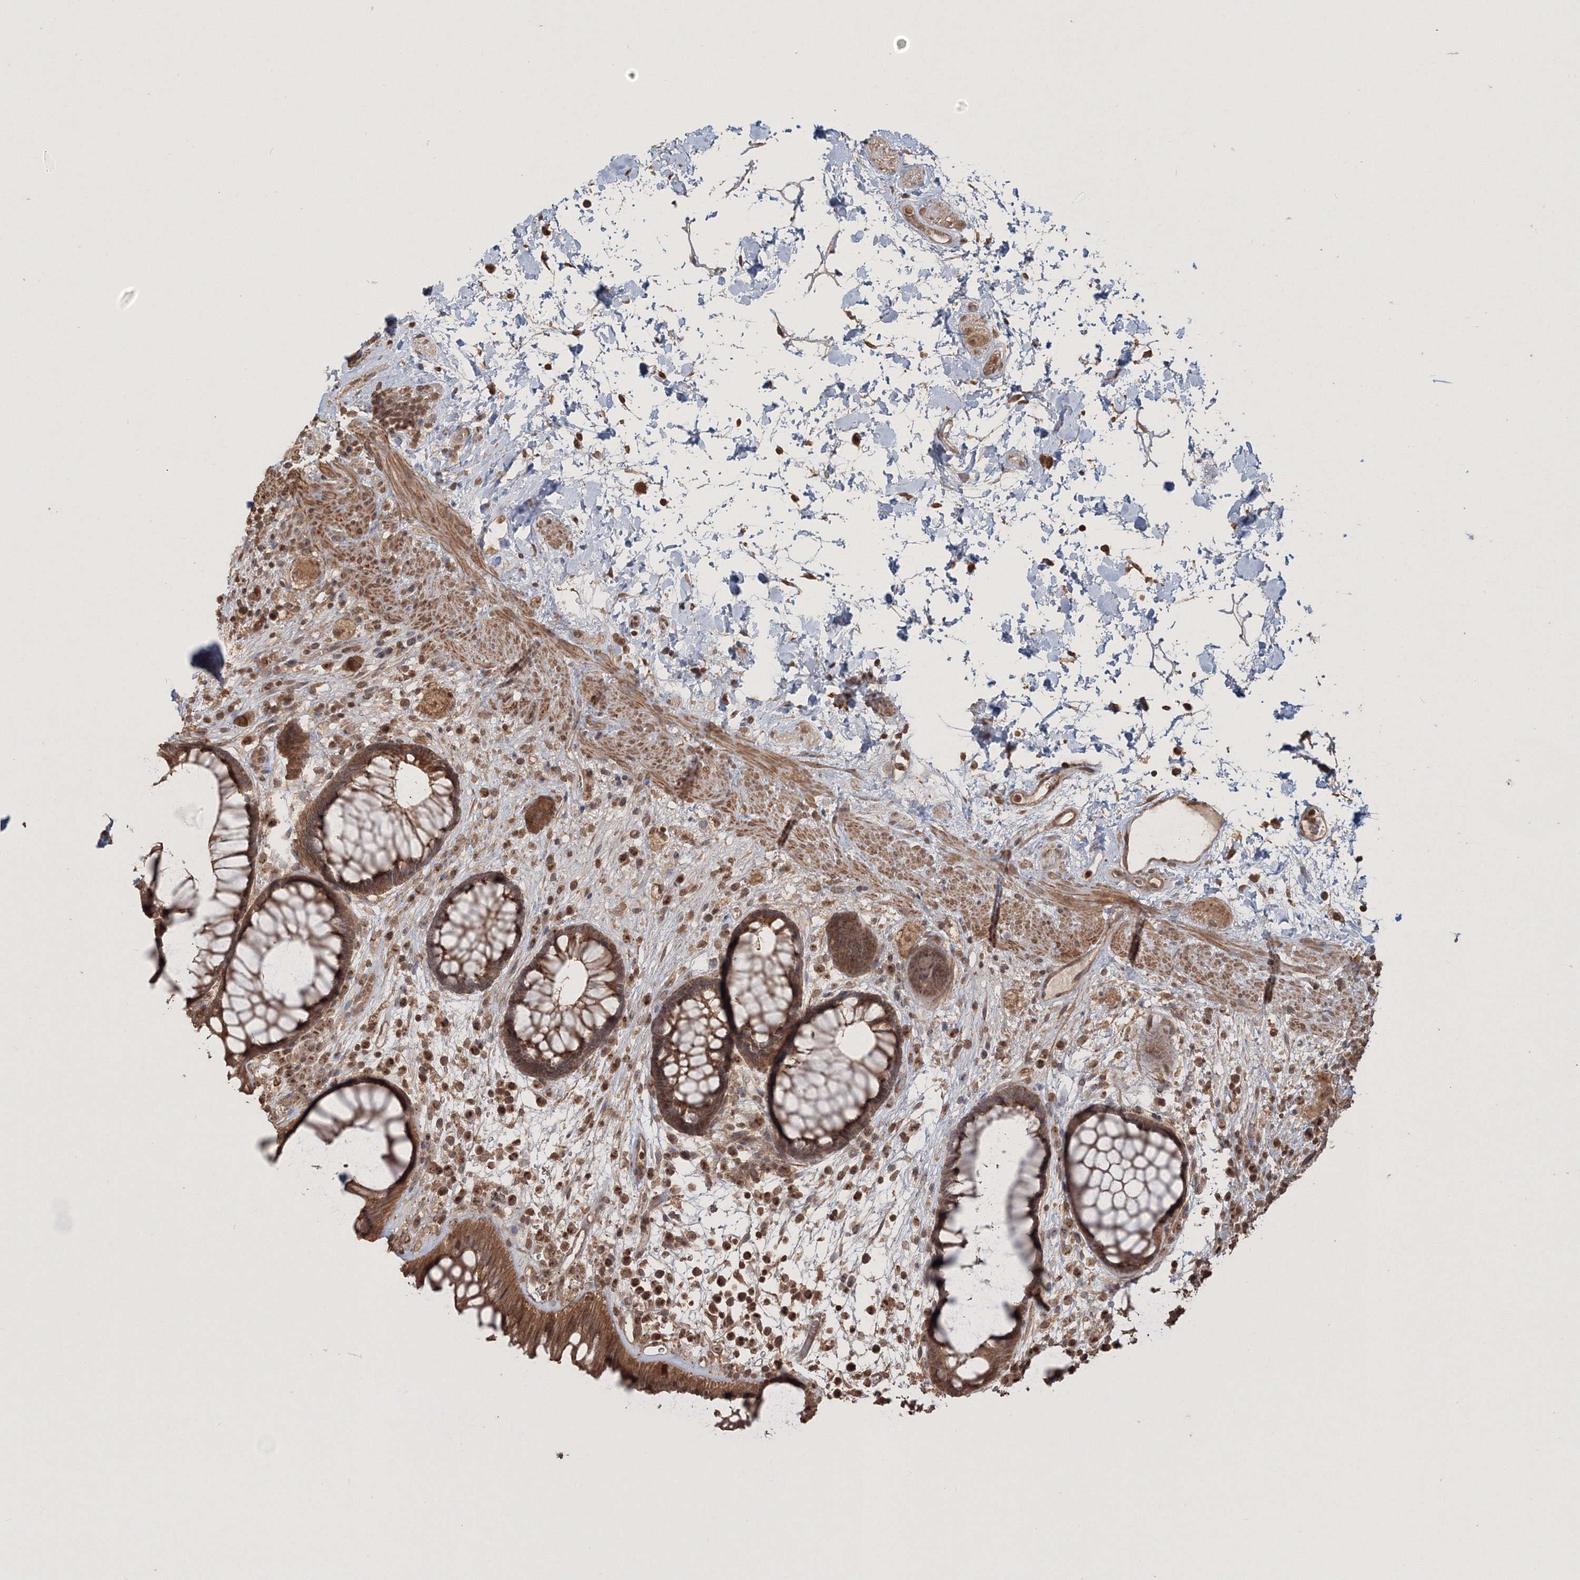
{"staining": {"intensity": "moderate", "quantity": ">75%", "location": "cytoplasmic/membranous"}, "tissue": "rectum", "cell_type": "Glandular cells", "image_type": "normal", "snomed": [{"axis": "morphology", "description": "Normal tissue, NOS"}, {"axis": "topography", "description": "Rectum"}], "caption": "An image of human rectum stained for a protein demonstrates moderate cytoplasmic/membranous brown staining in glandular cells. Using DAB (3,3'-diaminobenzidine) (brown) and hematoxylin (blue) stains, captured at high magnification using brightfield microscopy.", "gene": "CCDC122", "patient": {"sex": "male", "age": 51}}